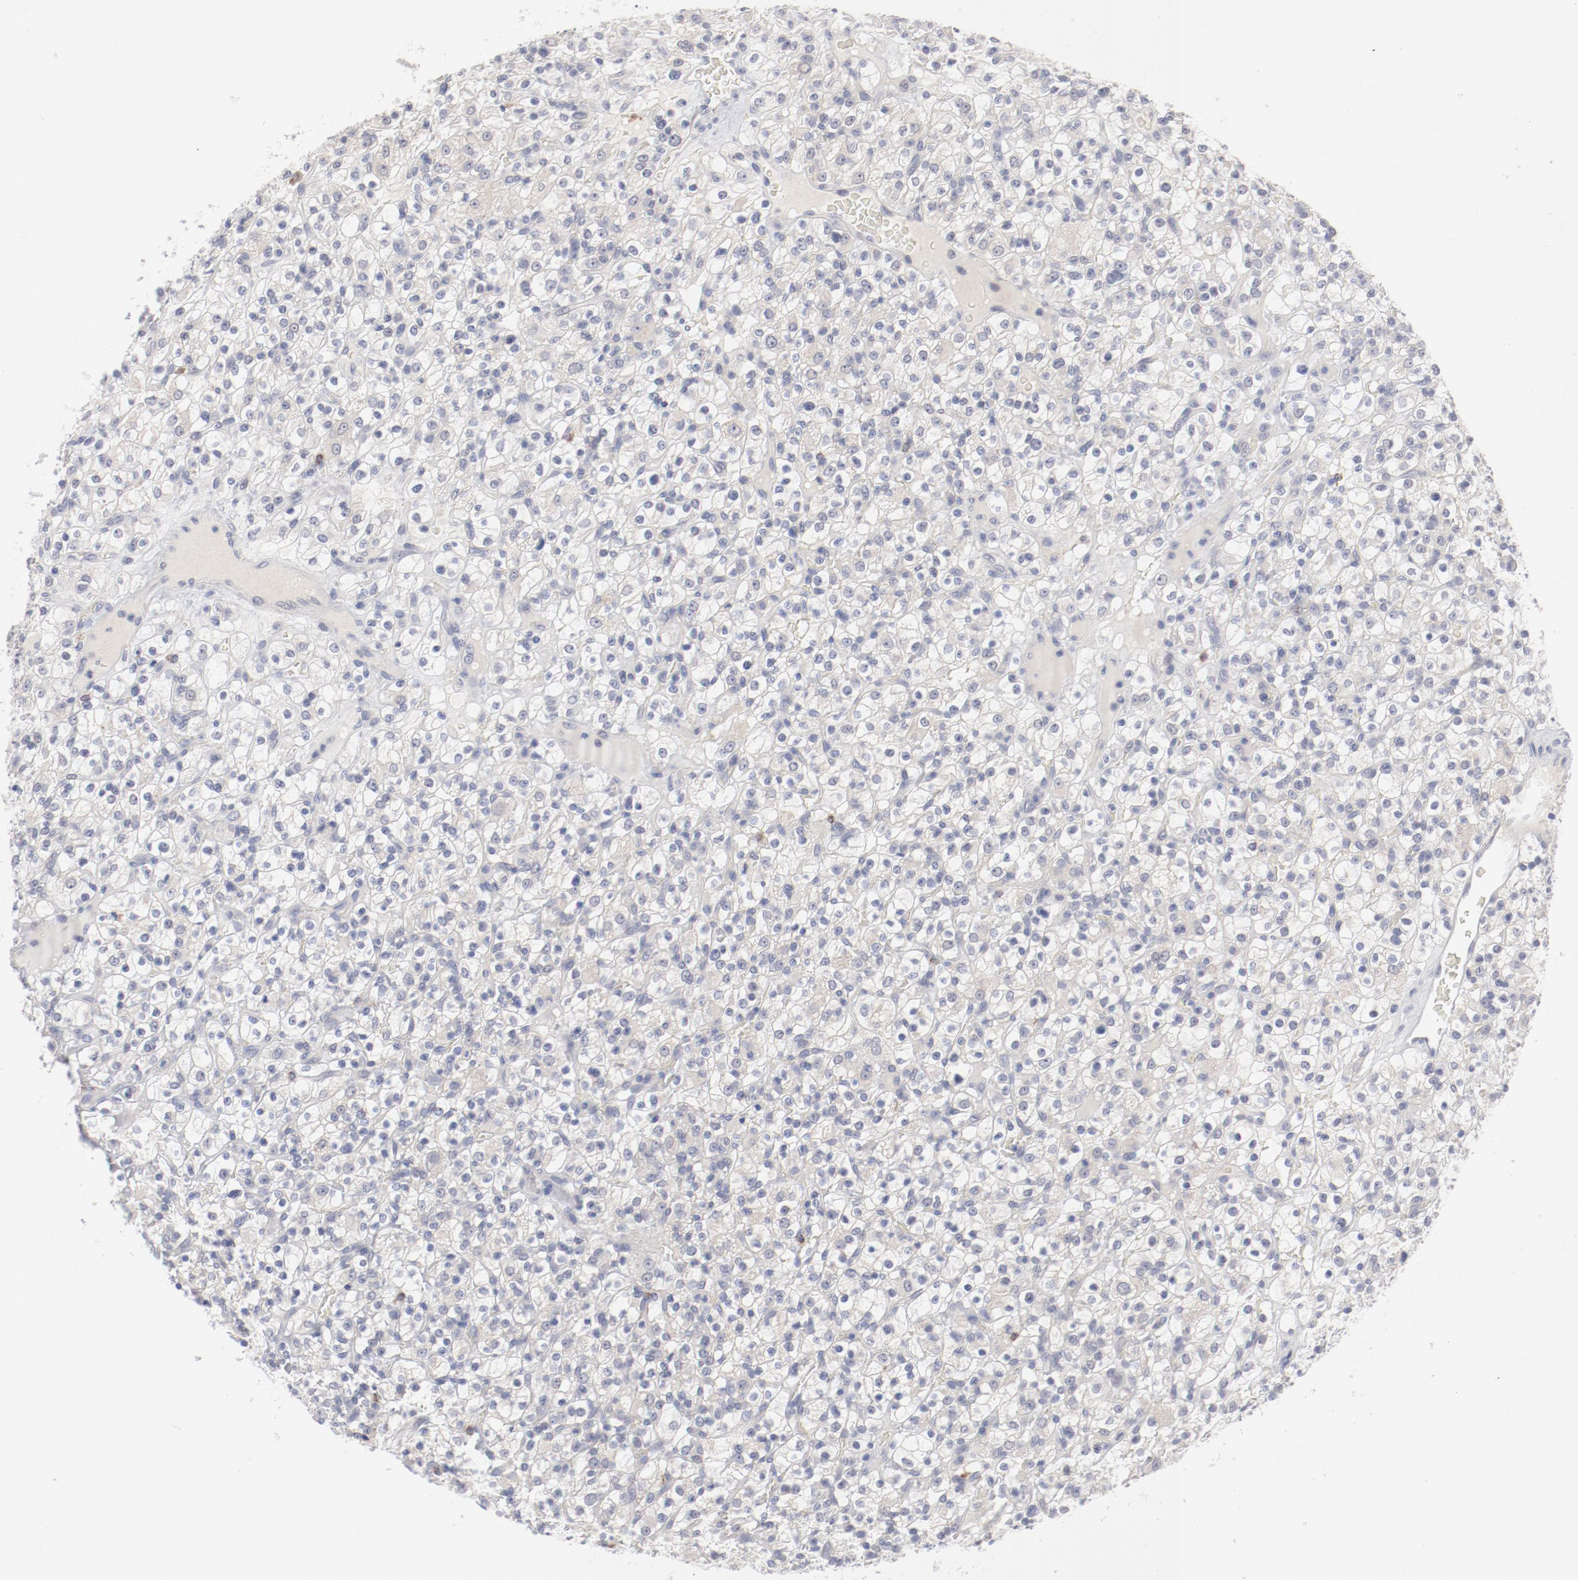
{"staining": {"intensity": "negative", "quantity": "none", "location": "none"}, "tissue": "renal cancer", "cell_type": "Tumor cells", "image_type": "cancer", "snomed": [{"axis": "morphology", "description": "Normal tissue, NOS"}, {"axis": "morphology", "description": "Adenocarcinoma, NOS"}, {"axis": "topography", "description": "Kidney"}], "caption": "This is an immunohistochemistry photomicrograph of adenocarcinoma (renal). There is no expression in tumor cells.", "gene": "SH3BGR", "patient": {"sex": "female", "age": 72}}